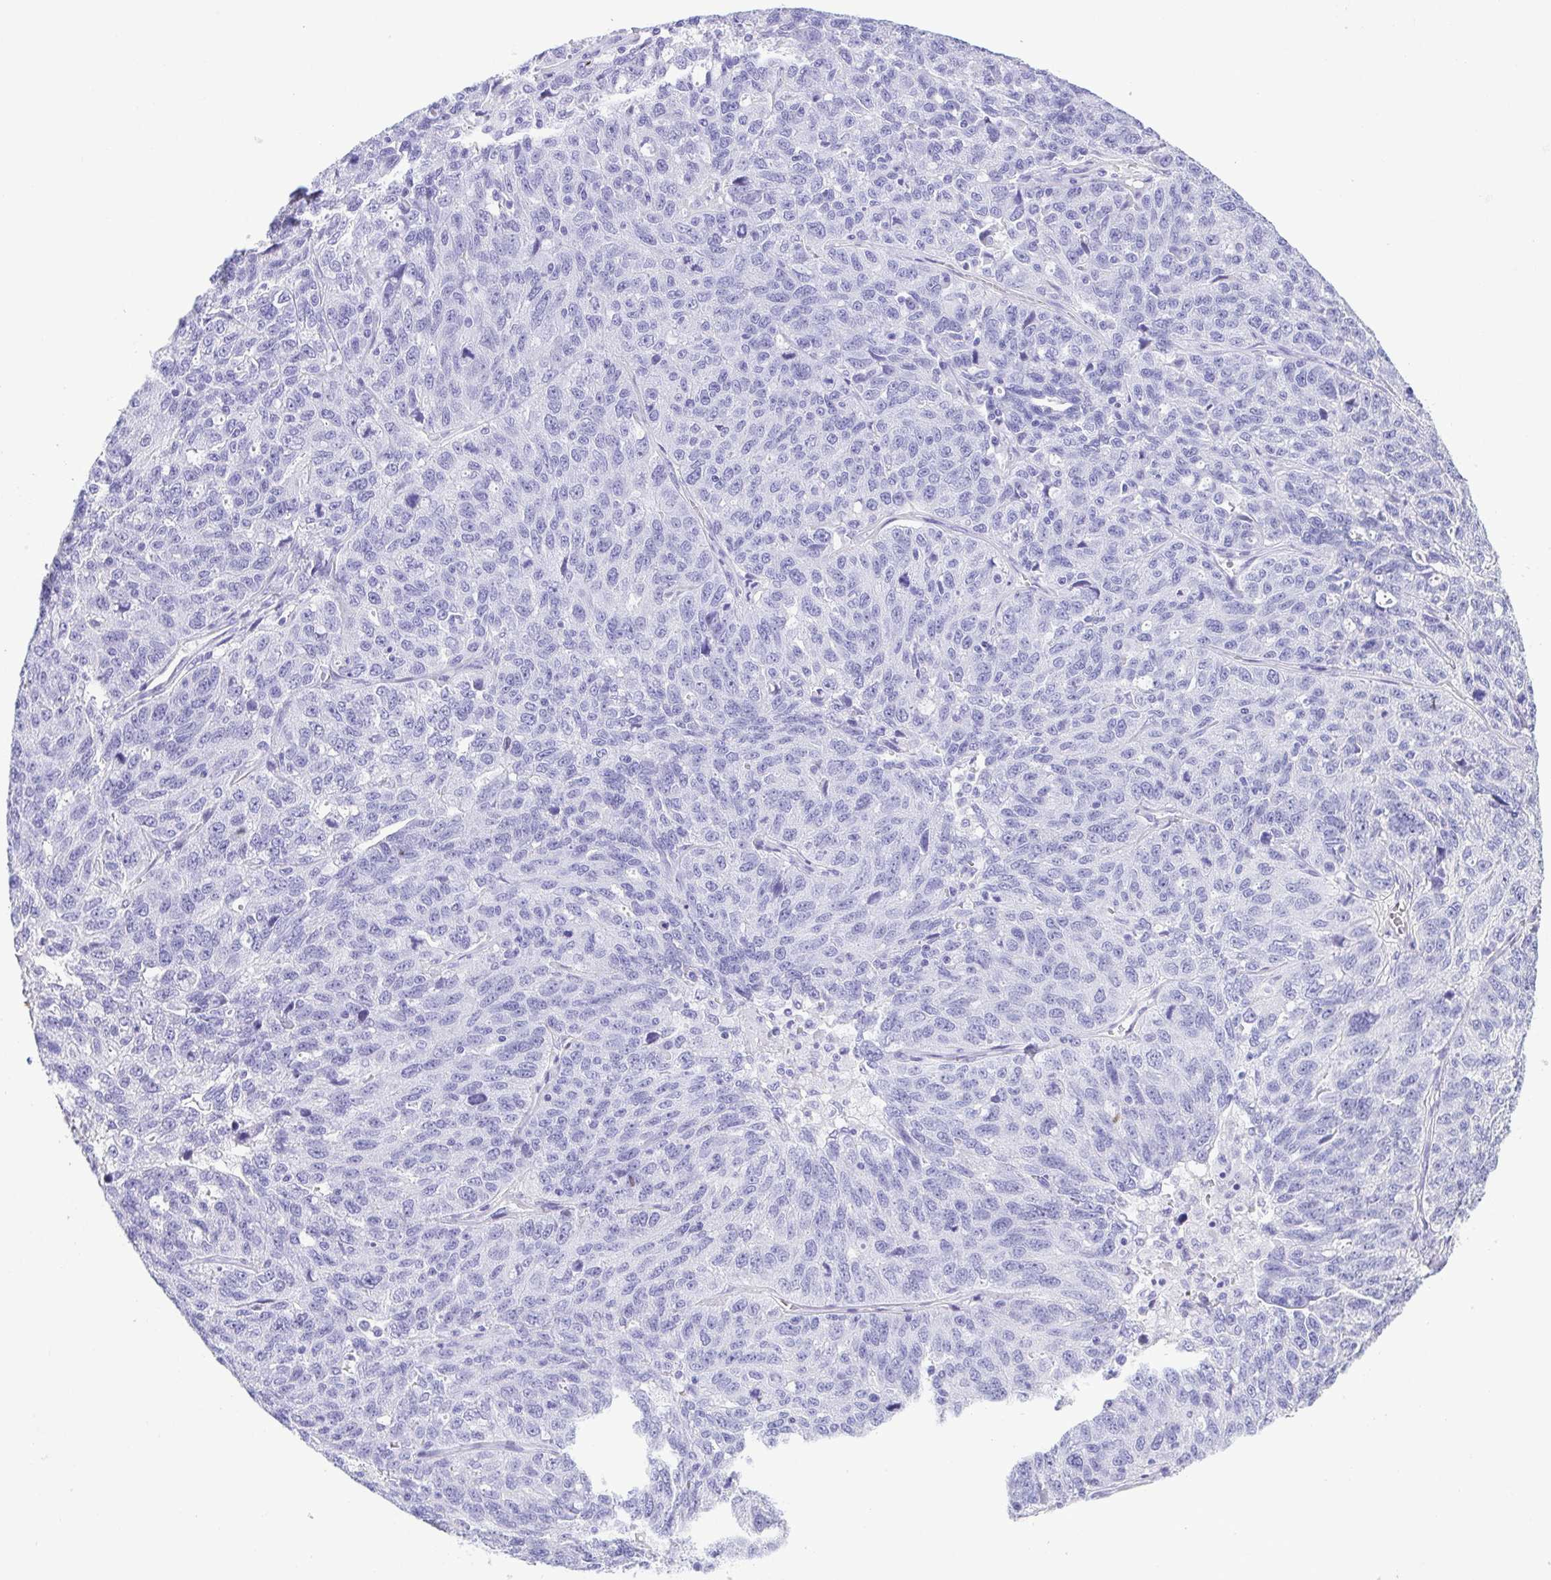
{"staining": {"intensity": "negative", "quantity": "none", "location": "none"}, "tissue": "ovarian cancer", "cell_type": "Tumor cells", "image_type": "cancer", "snomed": [{"axis": "morphology", "description": "Cystadenocarcinoma, serous, NOS"}, {"axis": "topography", "description": "Ovary"}], "caption": "Human ovarian serous cystadenocarcinoma stained for a protein using immunohistochemistry (IHC) shows no positivity in tumor cells.", "gene": "CDSN", "patient": {"sex": "female", "age": 71}}